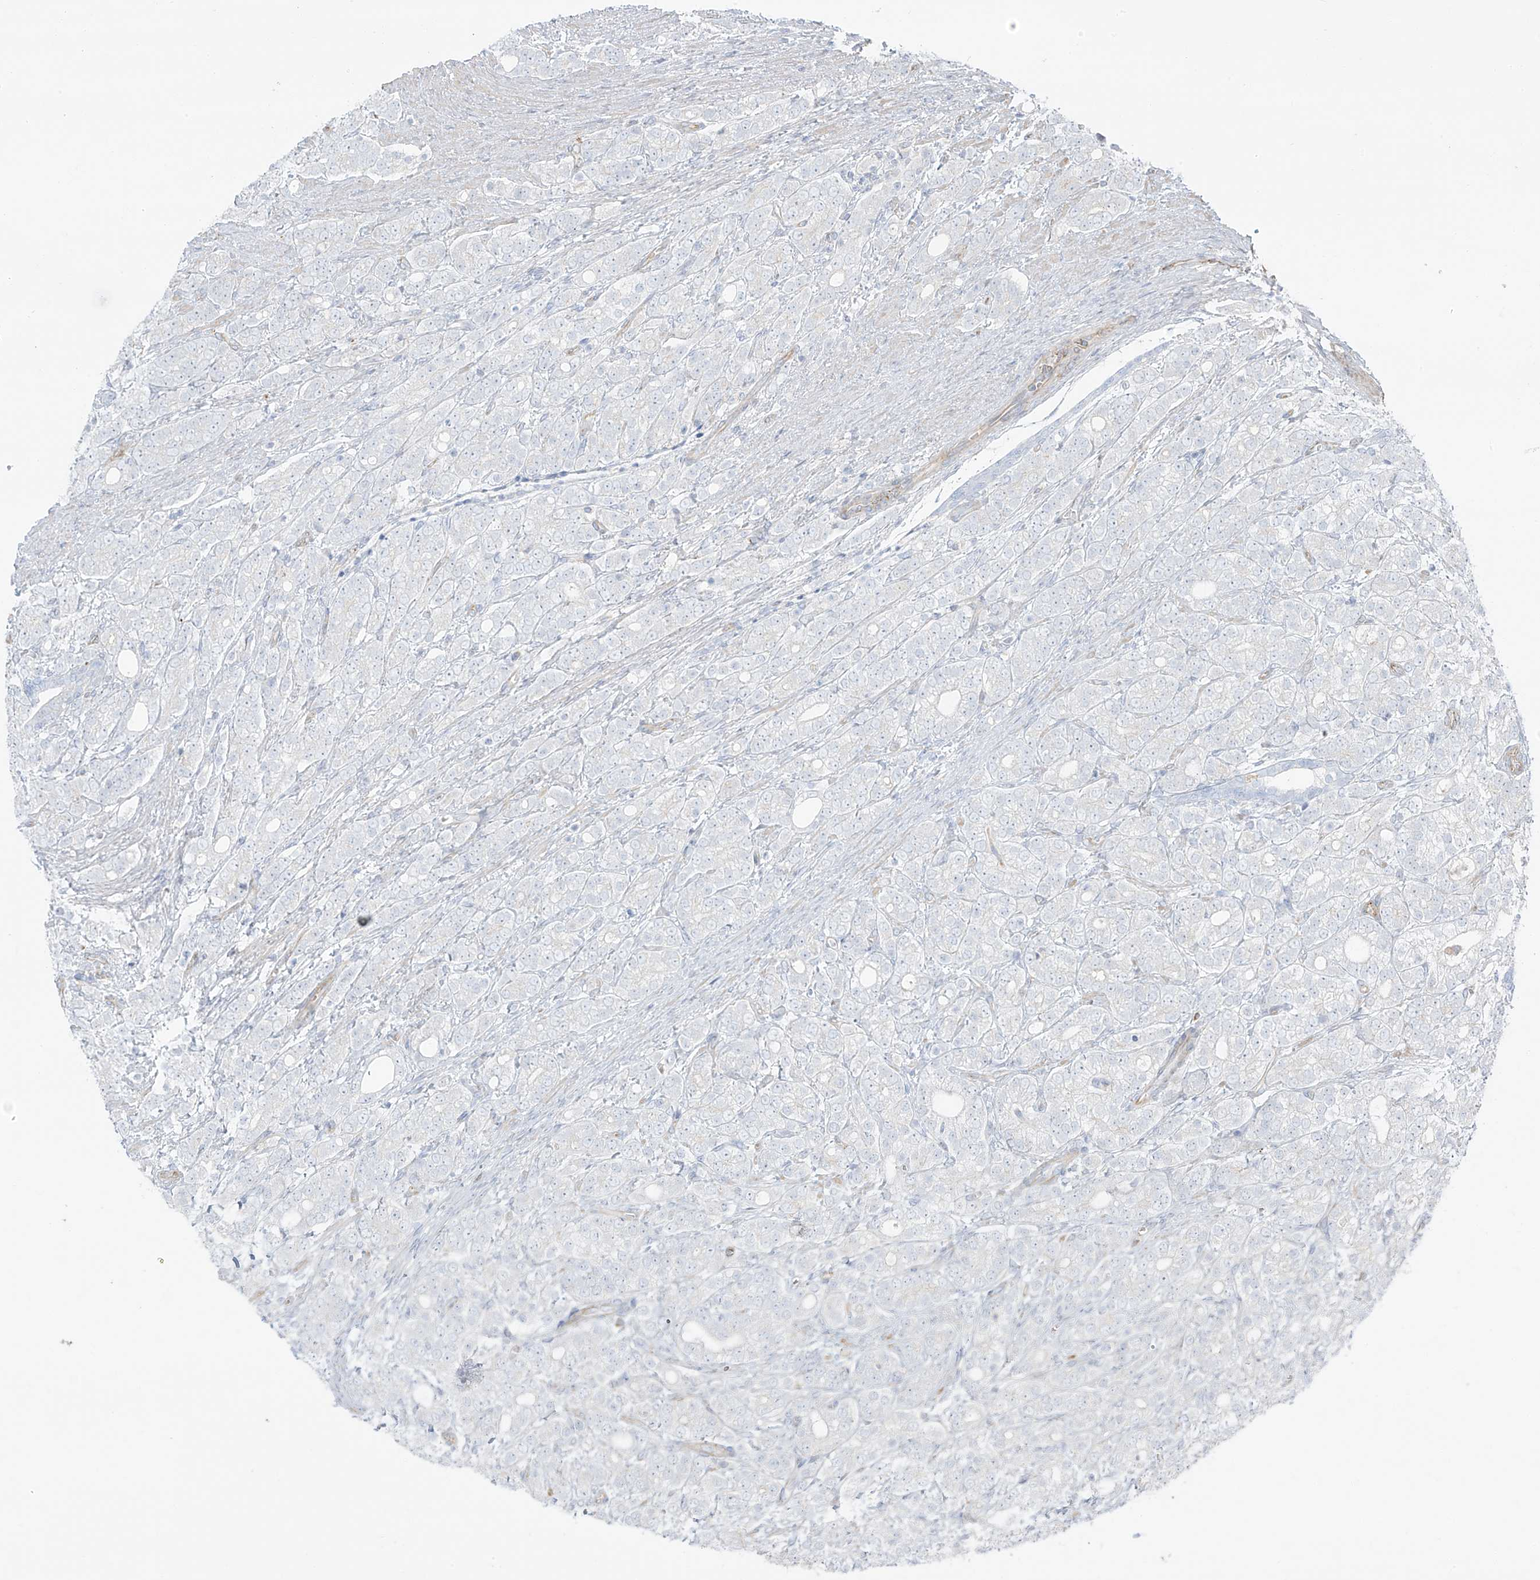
{"staining": {"intensity": "negative", "quantity": "none", "location": "none"}, "tissue": "prostate cancer", "cell_type": "Tumor cells", "image_type": "cancer", "snomed": [{"axis": "morphology", "description": "Adenocarcinoma, High grade"}, {"axis": "topography", "description": "Prostate"}], "caption": "Immunohistochemistry (IHC) histopathology image of prostate cancer stained for a protein (brown), which reveals no positivity in tumor cells.", "gene": "TAL2", "patient": {"sex": "male", "age": 57}}